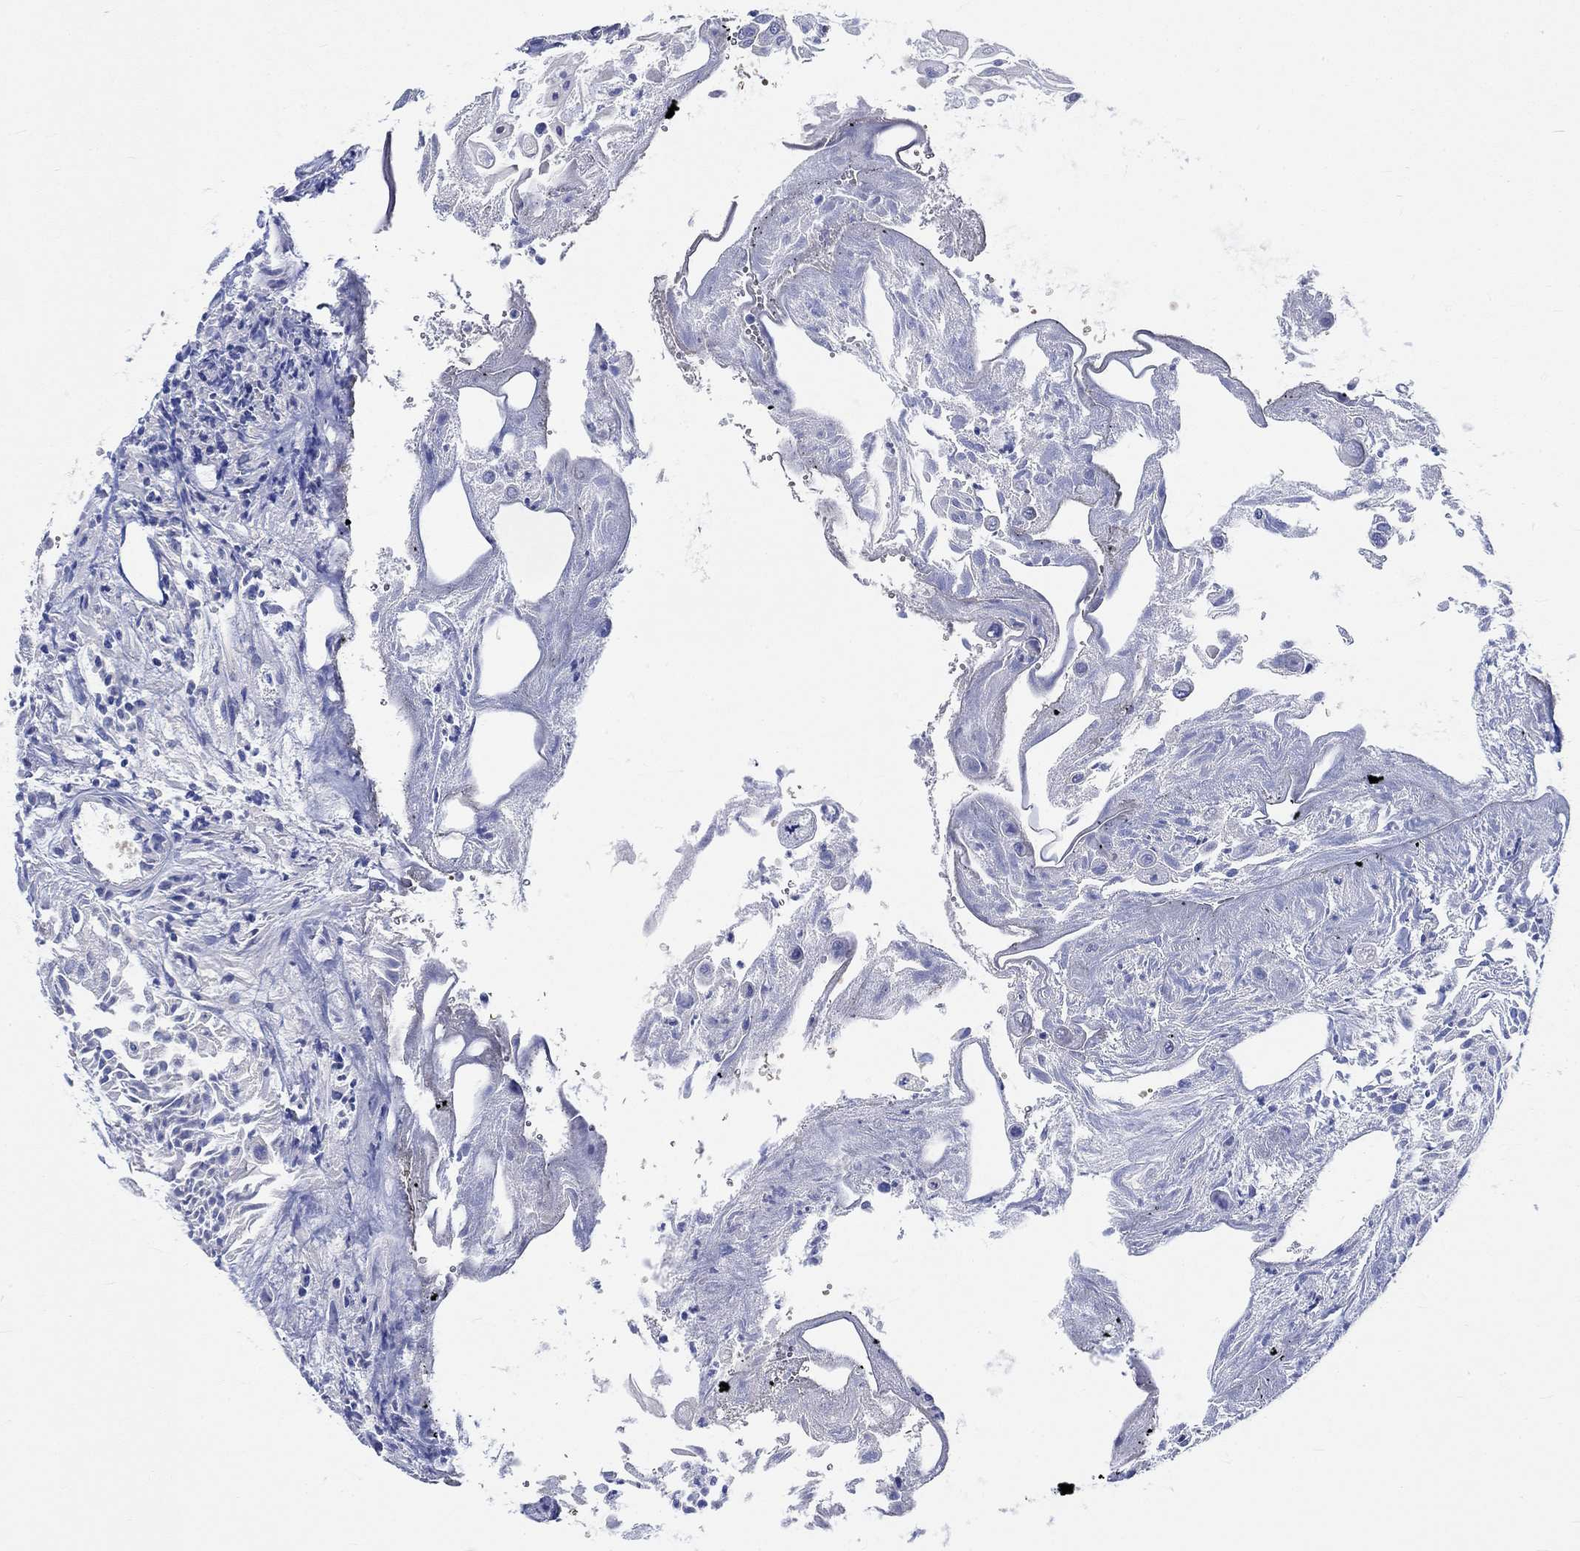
{"staining": {"intensity": "negative", "quantity": "none", "location": "none"}, "tissue": "urothelial cancer", "cell_type": "Tumor cells", "image_type": "cancer", "snomed": [{"axis": "morphology", "description": "Urothelial carcinoma, High grade"}, {"axis": "topography", "description": "Urinary bladder"}], "caption": "Immunohistochemistry micrograph of neoplastic tissue: urothelial cancer stained with DAB (3,3'-diaminobenzidine) demonstrates no significant protein positivity in tumor cells.", "gene": "KCNA1", "patient": {"sex": "female", "age": 79}}